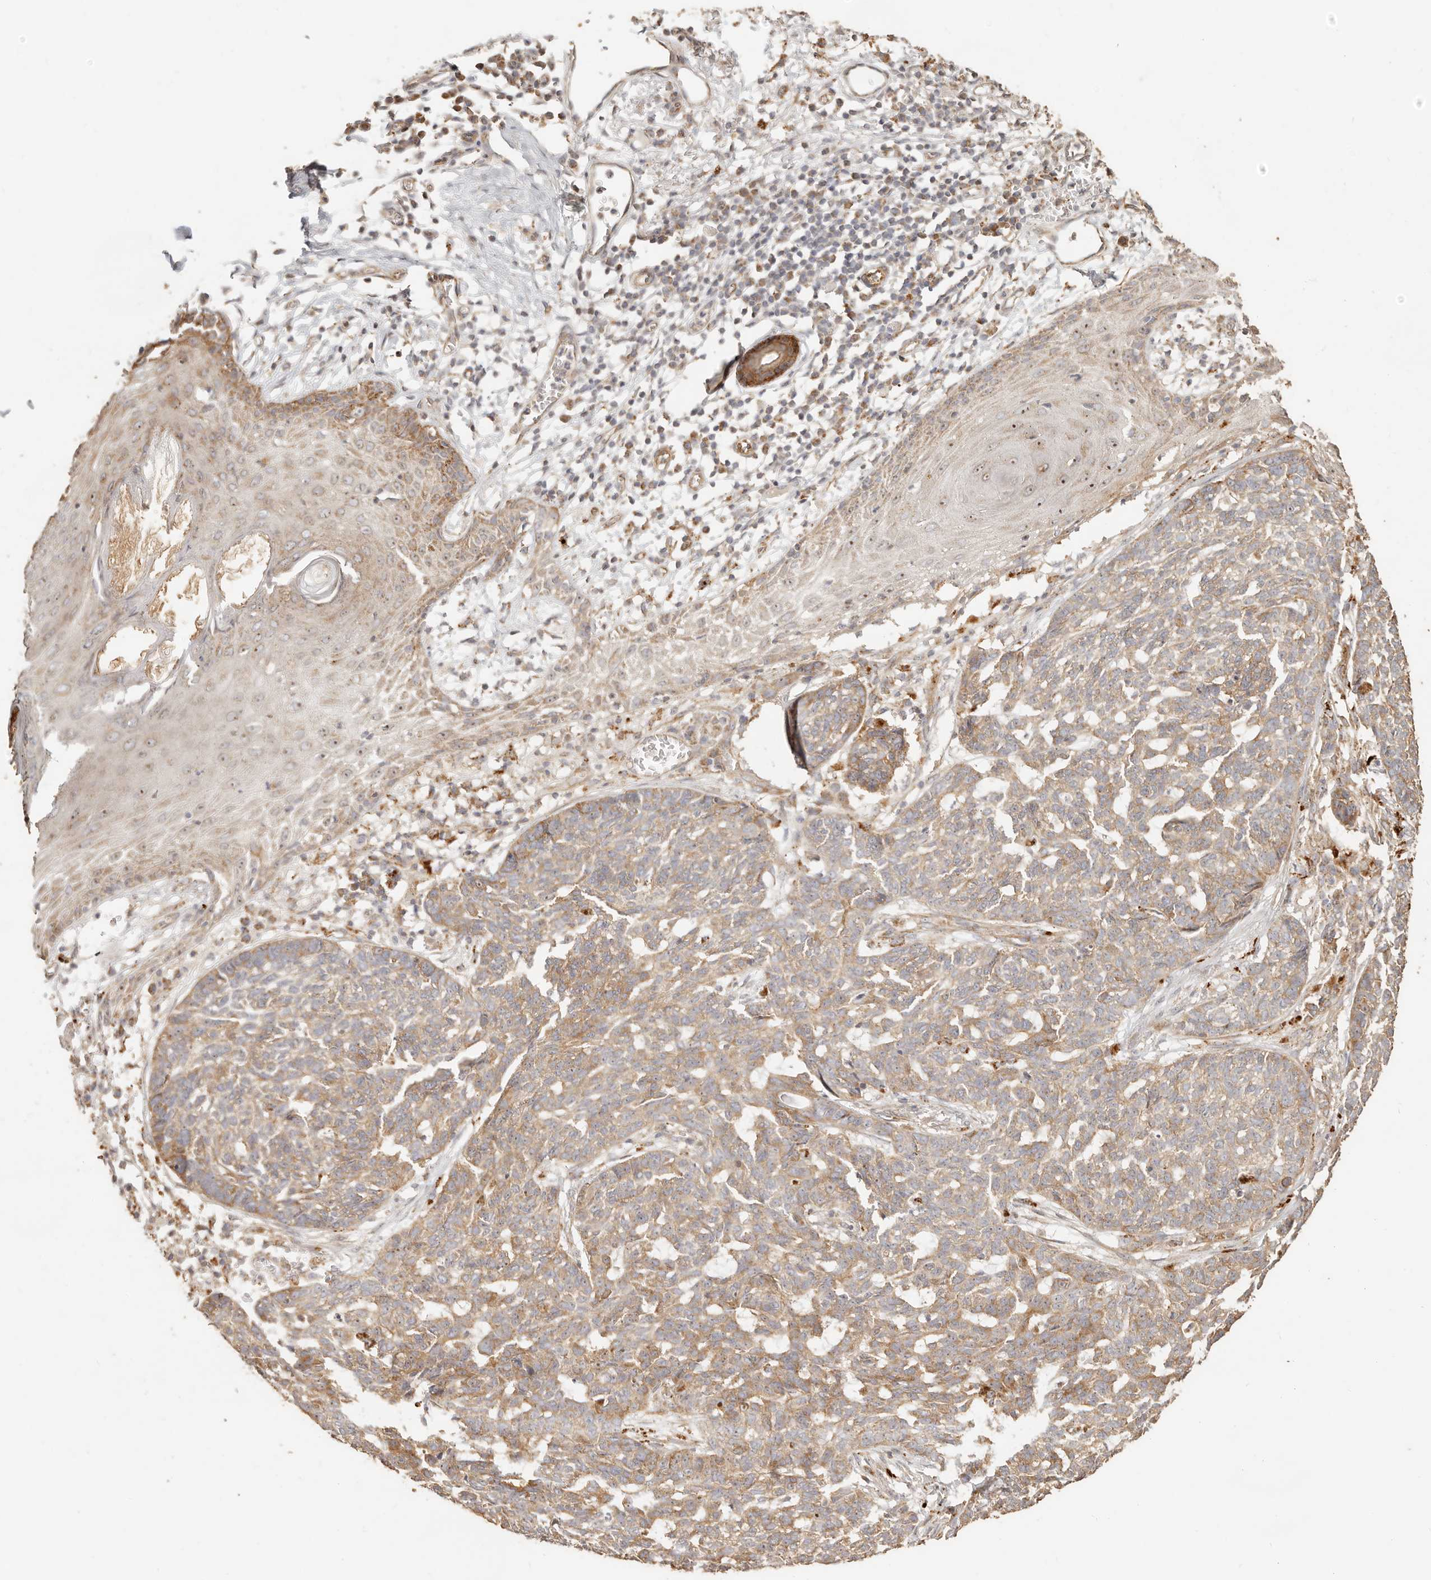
{"staining": {"intensity": "moderate", "quantity": ">75%", "location": "cytoplasmic/membranous,nuclear"}, "tissue": "skin cancer", "cell_type": "Tumor cells", "image_type": "cancer", "snomed": [{"axis": "morphology", "description": "Basal cell carcinoma"}, {"axis": "topography", "description": "Skin"}], "caption": "Protein expression analysis of skin cancer displays moderate cytoplasmic/membranous and nuclear positivity in about >75% of tumor cells.", "gene": "PTPN22", "patient": {"sex": "male", "age": 85}}